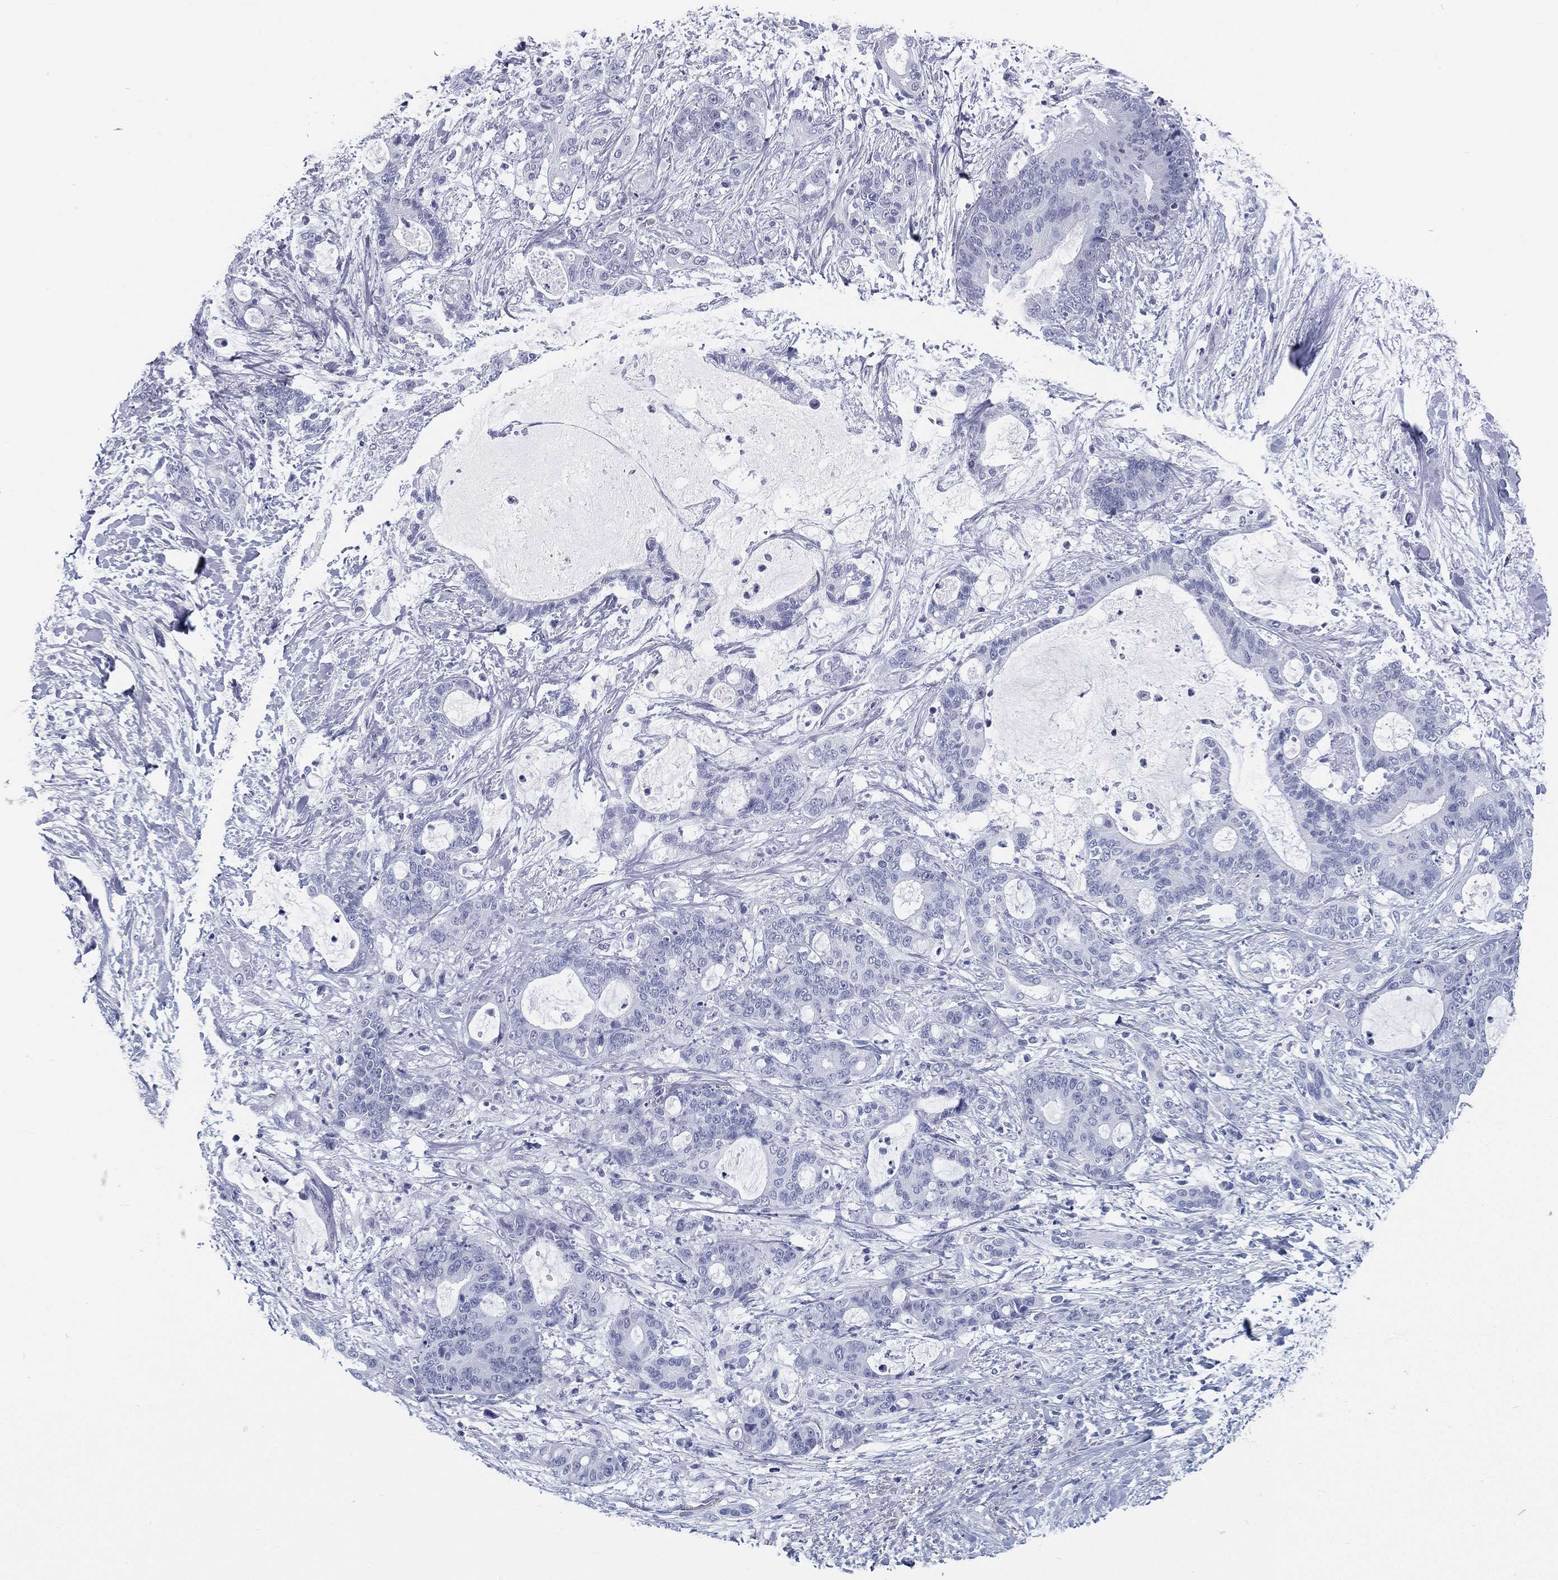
{"staining": {"intensity": "negative", "quantity": "none", "location": "none"}, "tissue": "liver cancer", "cell_type": "Tumor cells", "image_type": "cancer", "snomed": [{"axis": "morphology", "description": "Cholangiocarcinoma"}, {"axis": "topography", "description": "Liver"}], "caption": "An immunohistochemistry image of cholangiocarcinoma (liver) is shown. There is no staining in tumor cells of cholangiocarcinoma (liver).", "gene": "ATP1B2", "patient": {"sex": "female", "age": 73}}